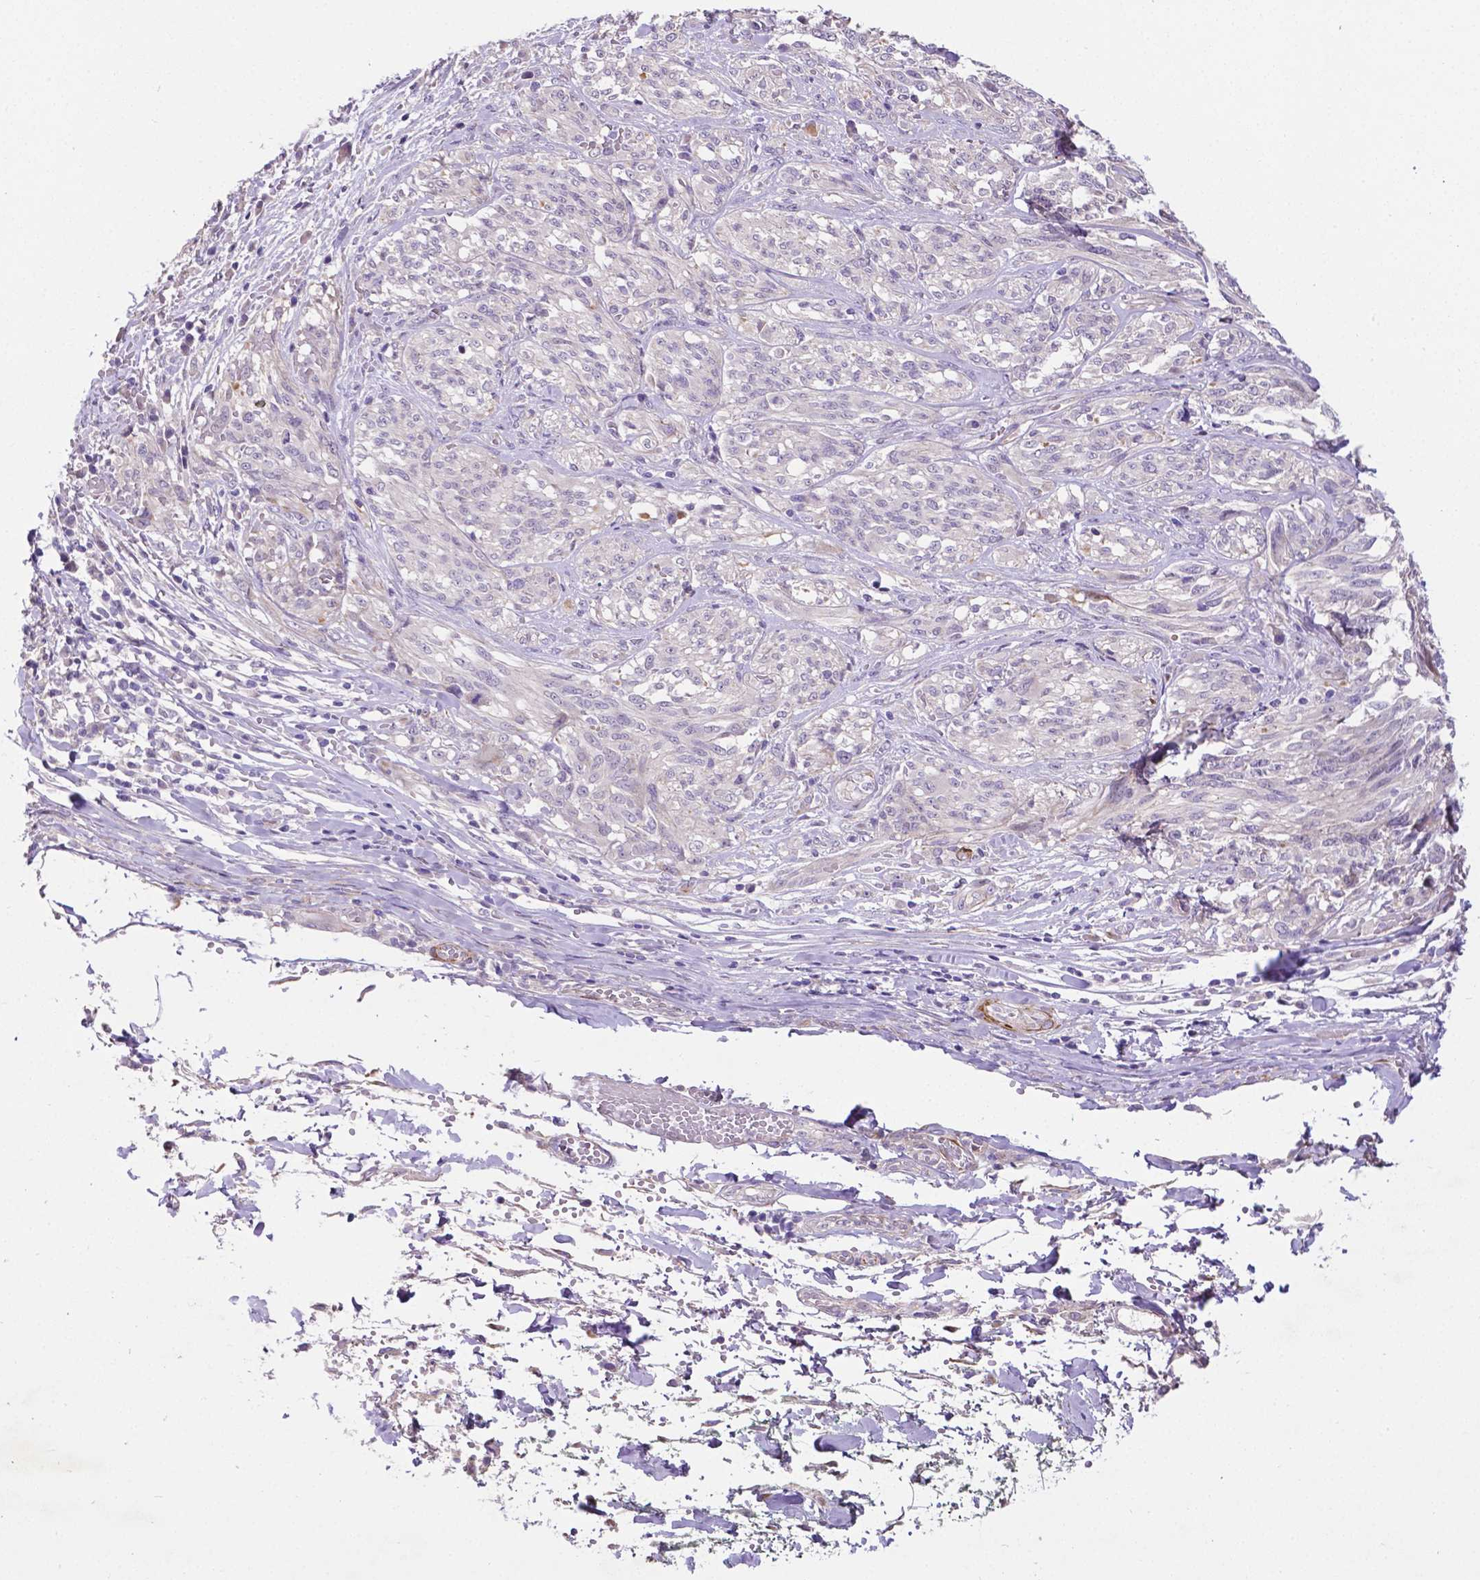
{"staining": {"intensity": "negative", "quantity": "none", "location": "none"}, "tissue": "melanoma", "cell_type": "Tumor cells", "image_type": "cancer", "snomed": [{"axis": "morphology", "description": "Malignant melanoma, NOS"}, {"axis": "topography", "description": "Skin"}], "caption": "This is an IHC image of human melanoma. There is no positivity in tumor cells.", "gene": "PFKFB4", "patient": {"sex": "female", "age": 91}}